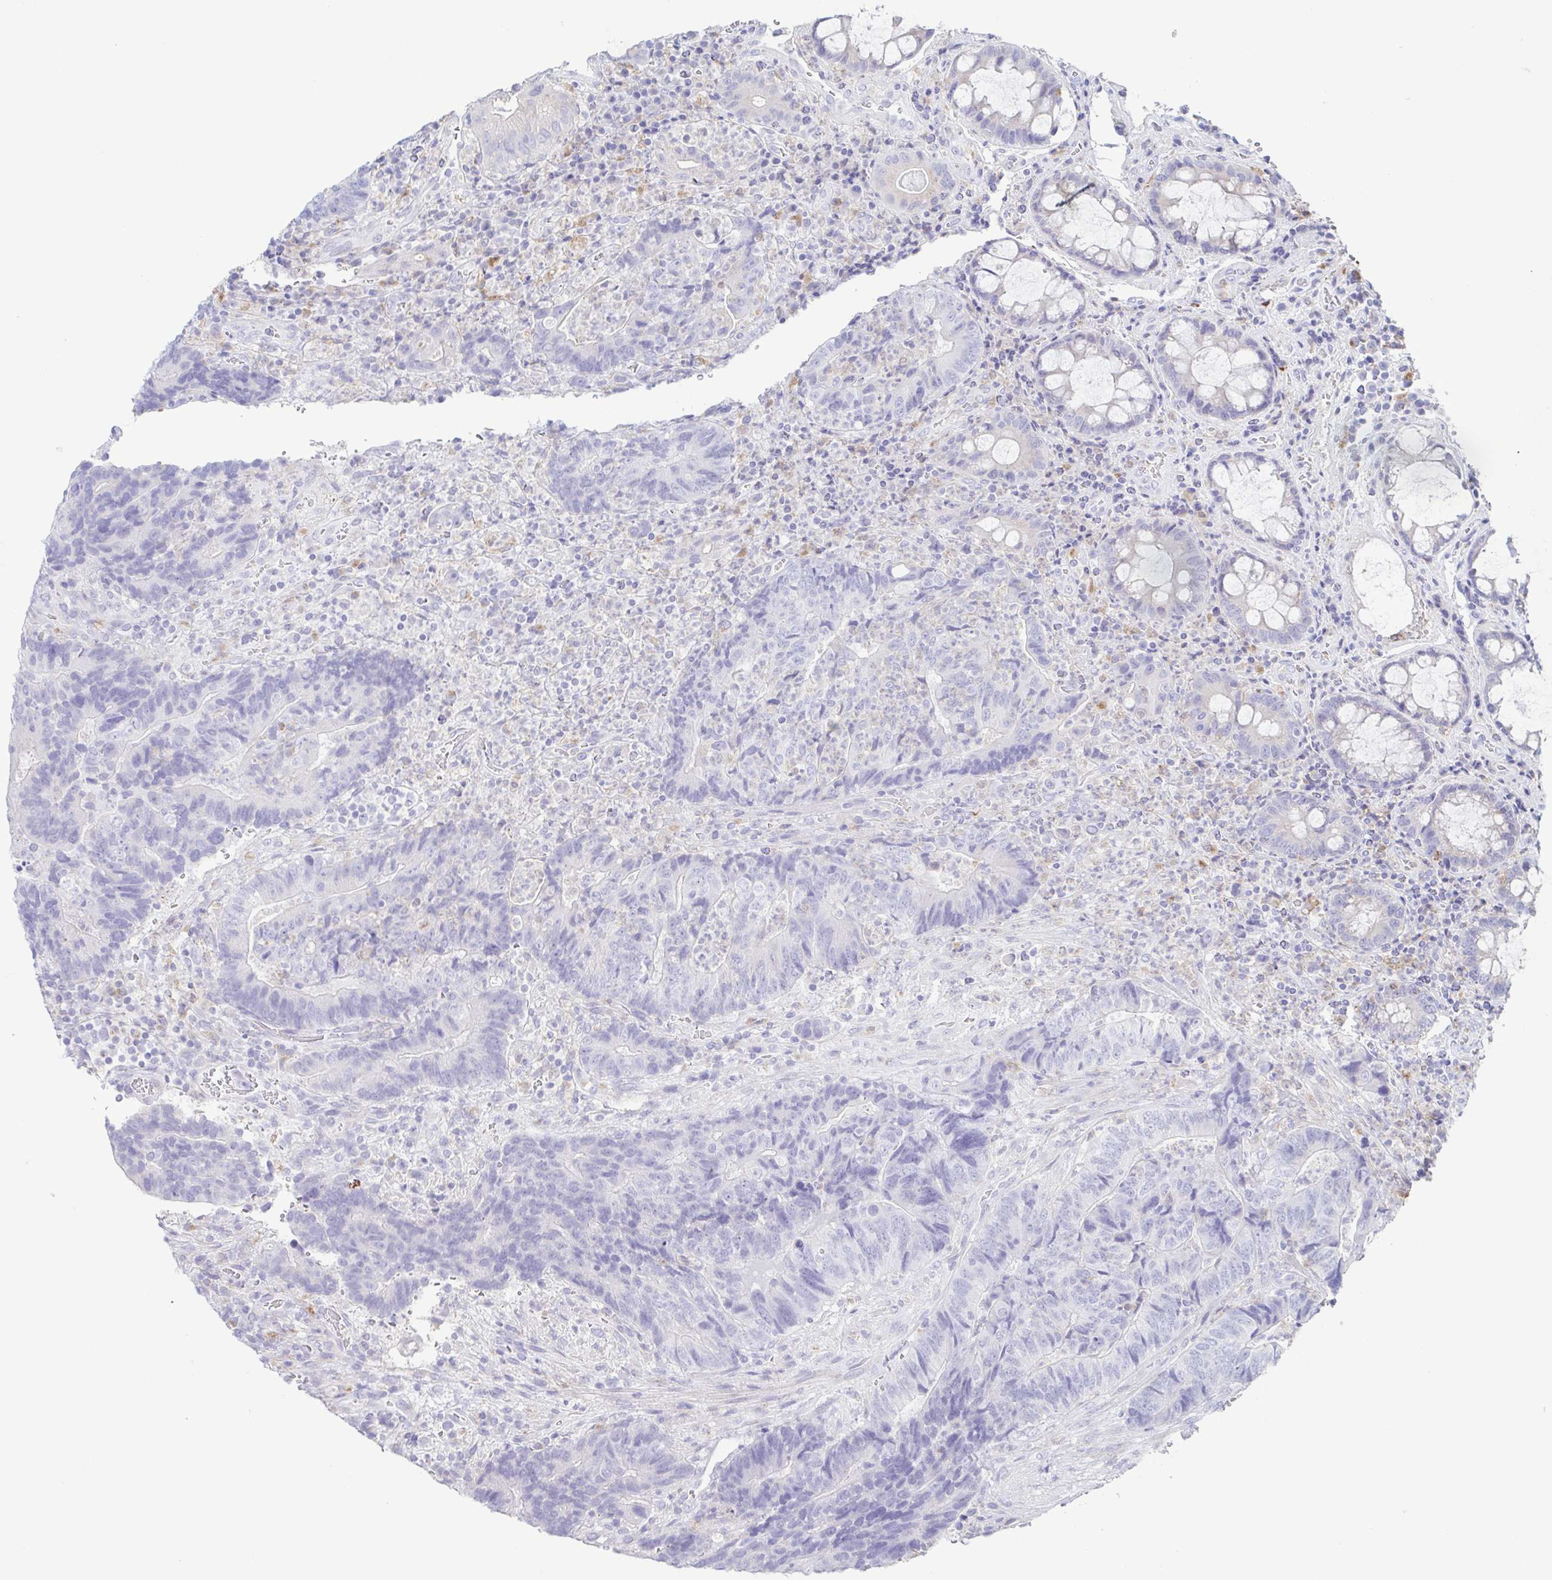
{"staining": {"intensity": "negative", "quantity": "none", "location": "none"}, "tissue": "colorectal cancer", "cell_type": "Tumor cells", "image_type": "cancer", "snomed": [{"axis": "morphology", "description": "Normal tissue, NOS"}, {"axis": "morphology", "description": "Adenocarcinoma, NOS"}, {"axis": "topography", "description": "Colon"}], "caption": "Protein analysis of adenocarcinoma (colorectal) displays no significant staining in tumor cells. (Brightfield microscopy of DAB (3,3'-diaminobenzidine) IHC at high magnification).", "gene": "ATP6V1G2", "patient": {"sex": "female", "age": 48}}